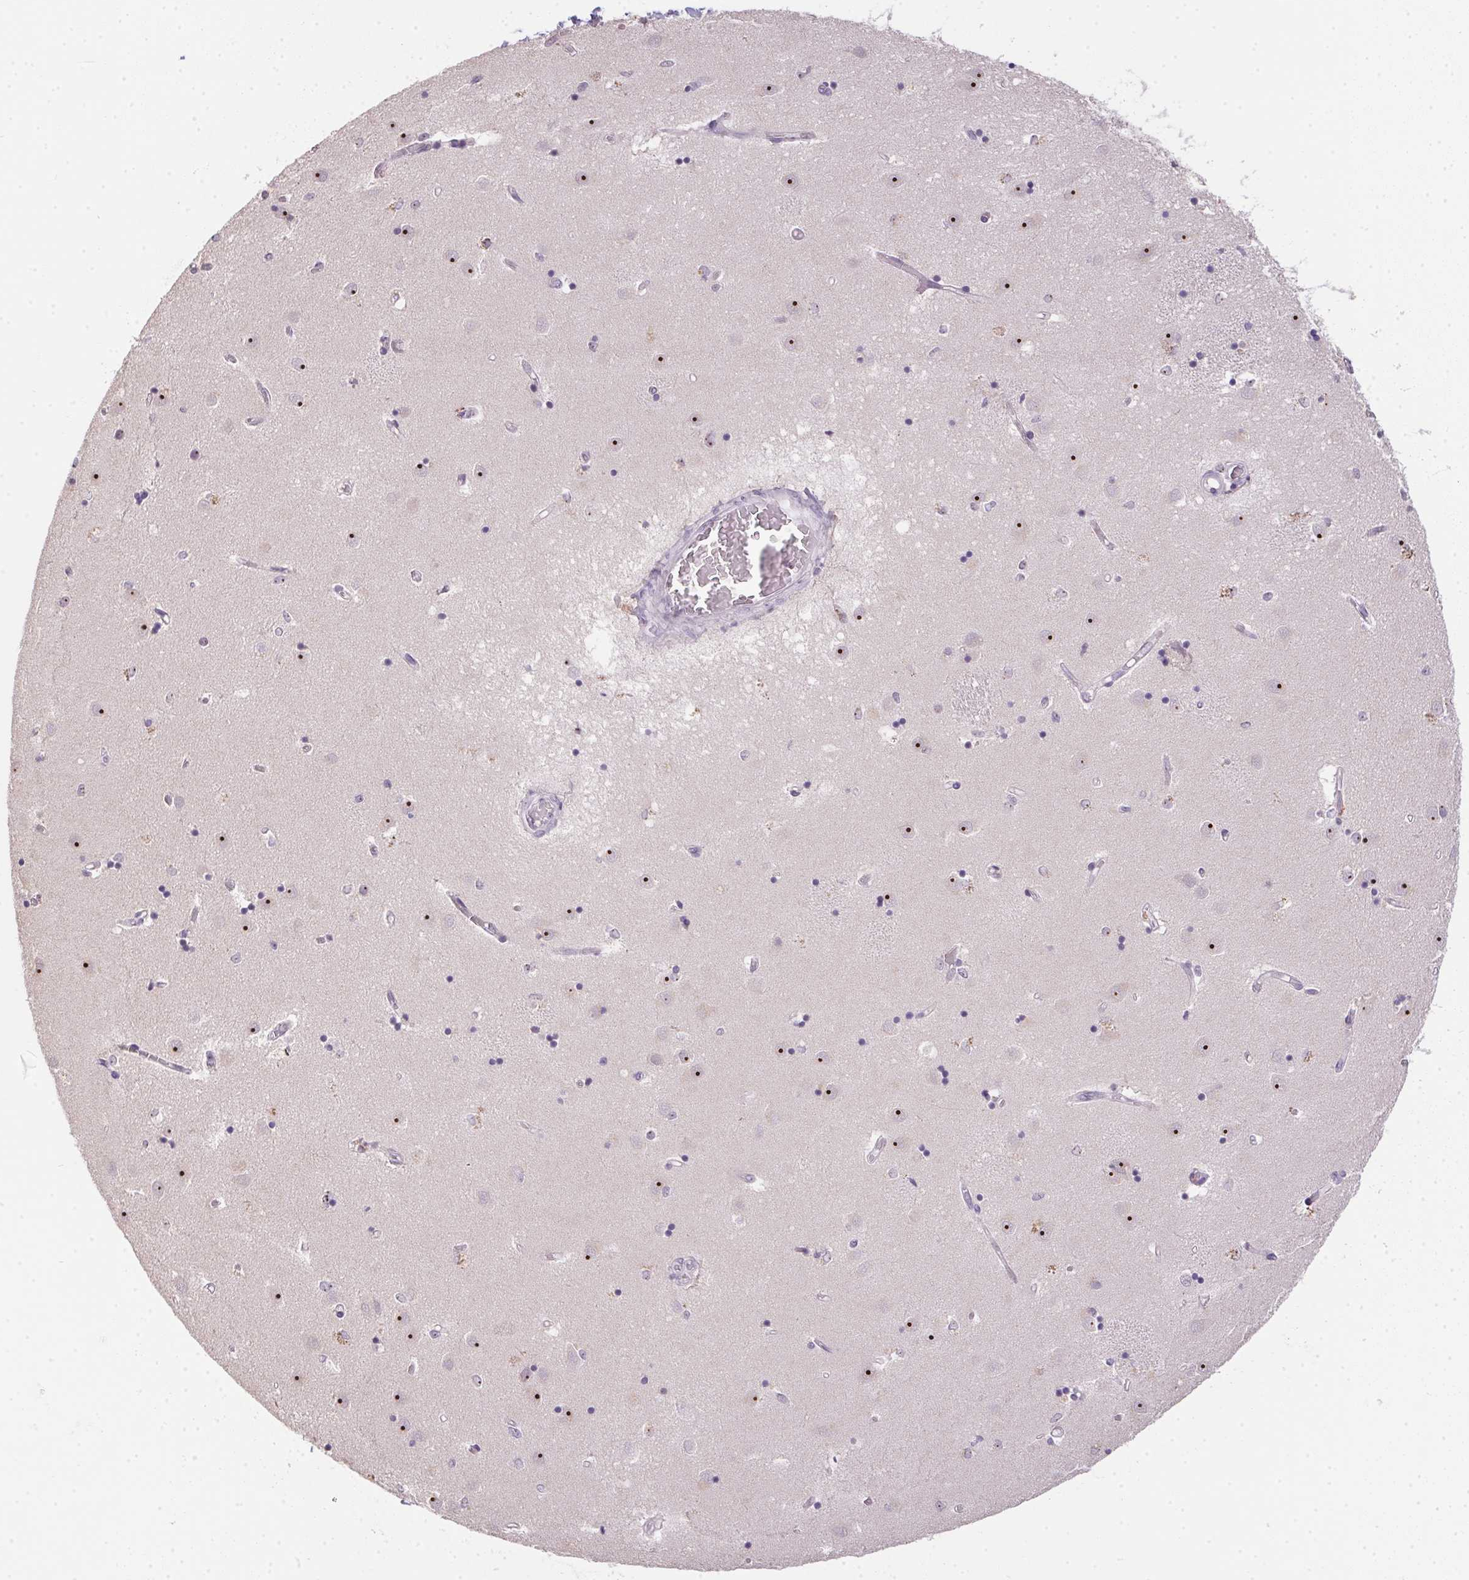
{"staining": {"intensity": "moderate", "quantity": "<25%", "location": "nuclear"}, "tissue": "caudate", "cell_type": "Glial cells", "image_type": "normal", "snomed": [{"axis": "morphology", "description": "Normal tissue, NOS"}, {"axis": "topography", "description": "Lateral ventricle wall"}], "caption": "Immunohistochemical staining of benign human caudate shows low levels of moderate nuclear expression in approximately <25% of glial cells.", "gene": "BATF2", "patient": {"sex": "male", "age": 54}}